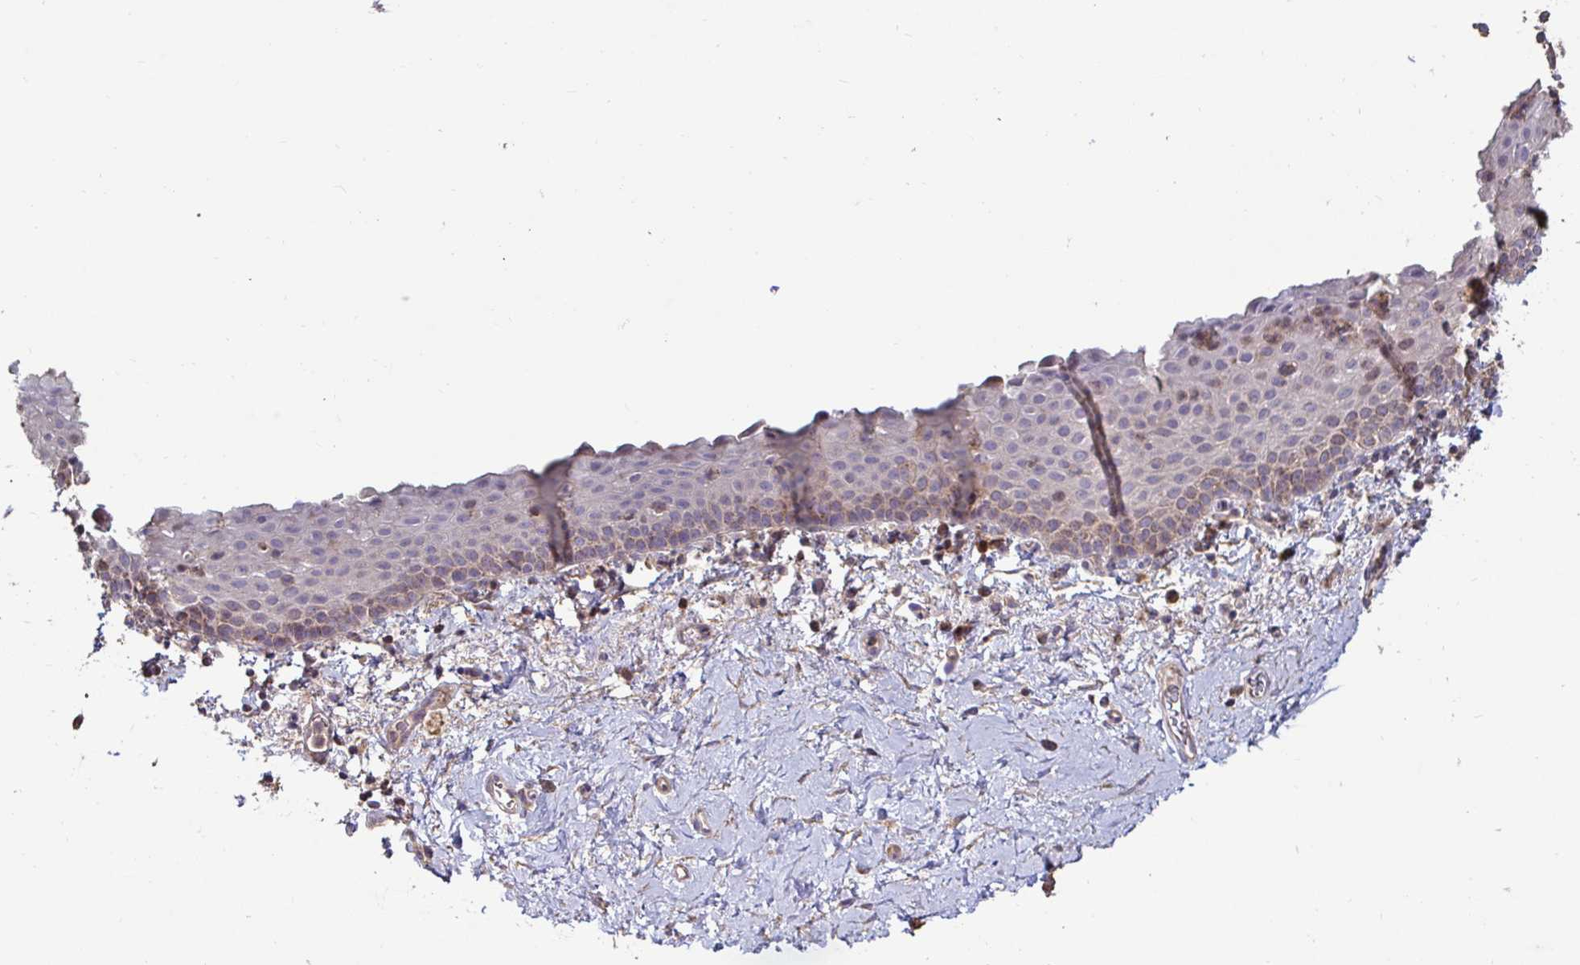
{"staining": {"intensity": "weak", "quantity": "25%-75%", "location": "cytoplasmic/membranous"}, "tissue": "vagina", "cell_type": "Squamous epithelial cells", "image_type": "normal", "snomed": [{"axis": "morphology", "description": "Normal tissue, NOS"}, {"axis": "topography", "description": "Vagina"}], "caption": "A brown stain highlights weak cytoplasmic/membranous expression of a protein in squamous epithelial cells of unremarkable human vagina. The staining was performed using DAB (3,3'-diaminobenzidine), with brown indicating positive protein expression. Nuclei are stained blue with hematoxylin.", "gene": "SPRY1", "patient": {"sex": "female", "age": 61}}